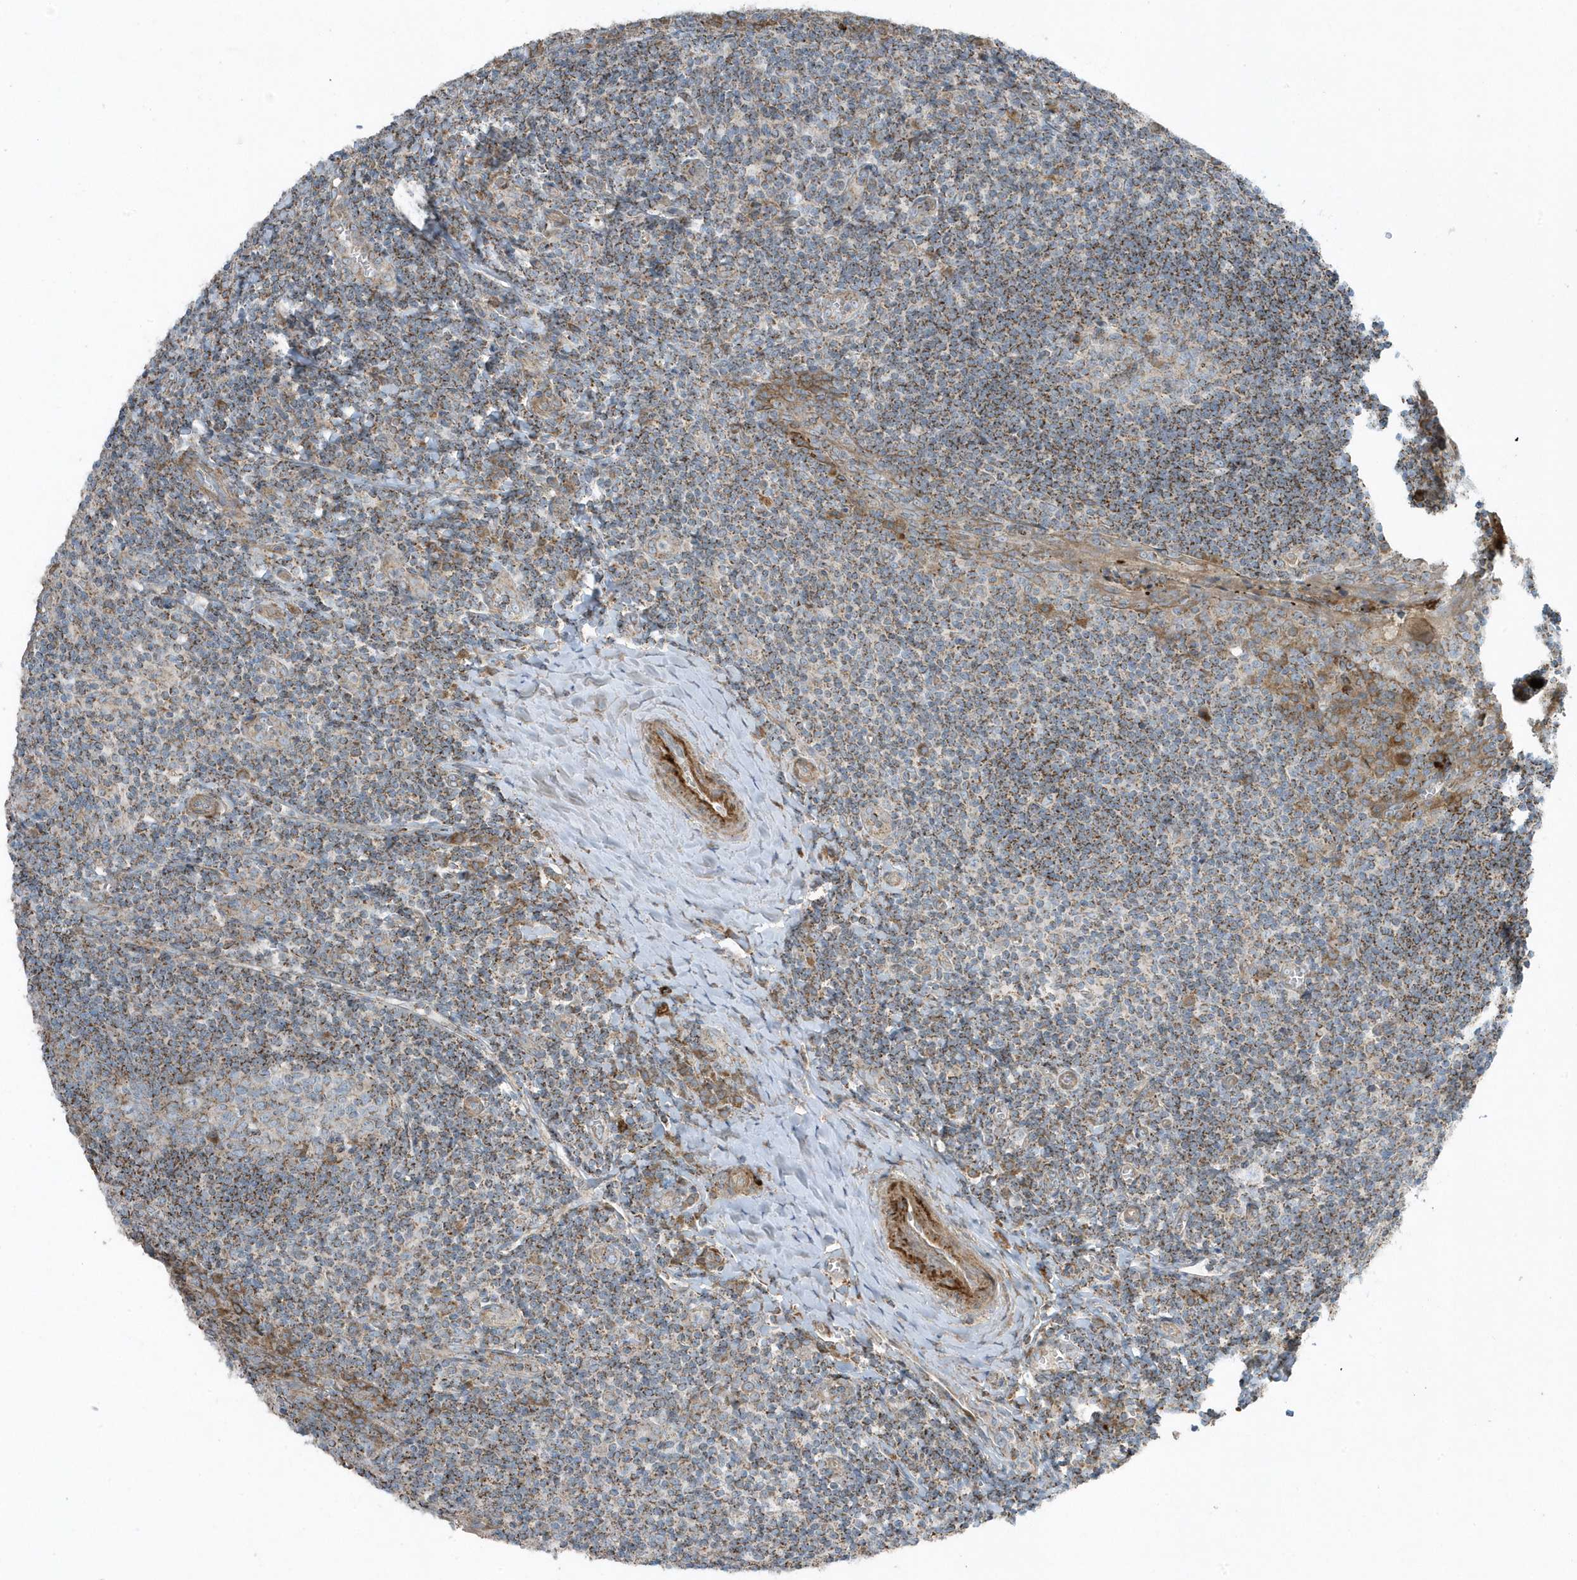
{"staining": {"intensity": "moderate", "quantity": "<25%", "location": "cytoplasmic/membranous"}, "tissue": "tonsil", "cell_type": "Germinal center cells", "image_type": "normal", "snomed": [{"axis": "morphology", "description": "Normal tissue, NOS"}, {"axis": "topography", "description": "Tonsil"}], "caption": "A micrograph of human tonsil stained for a protein exhibits moderate cytoplasmic/membranous brown staining in germinal center cells. The staining is performed using DAB (3,3'-diaminobenzidine) brown chromogen to label protein expression. The nuclei are counter-stained blue using hematoxylin.", "gene": "SLC38A2", "patient": {"sex": "male", "age": 27}}